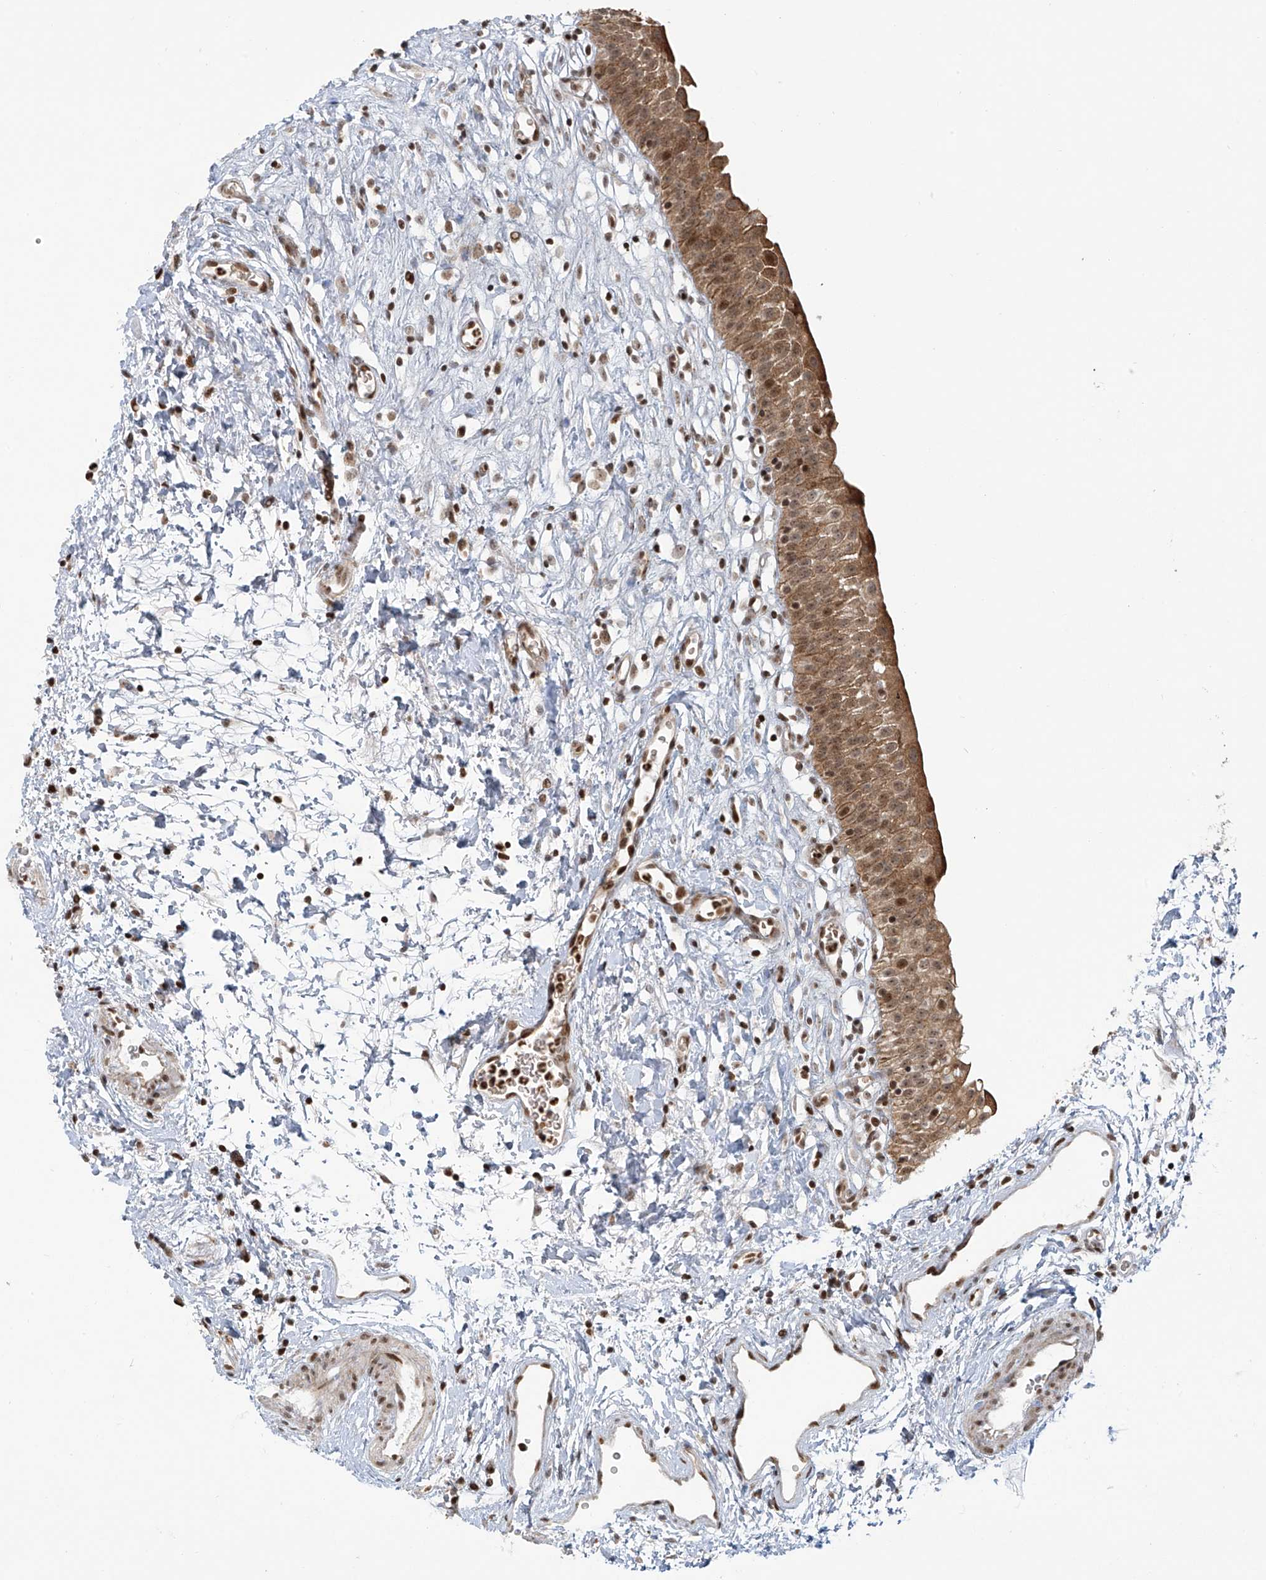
{"staining": {"intensity": "moderate", "quantity": ">75%", "location": "cytoplasmic/membranous,nuclear"}, "tissue": "urinary bladder", "cell_type": "Urothelial cells", "image_type": "normal", "snomed": [{"axis": "morphology", "description": "Normal tissue, NOS"}, {"axis": "topography", "description": "Urinary bladder"}], "caption": "The immunohistochemical stain shows moderate cytoplasmic/membranous,nuclear expression in urothelial cells of unremarkable urinary bladder.", "gene": "VMP1", "patient": {"sex": "male", "age": 51}}